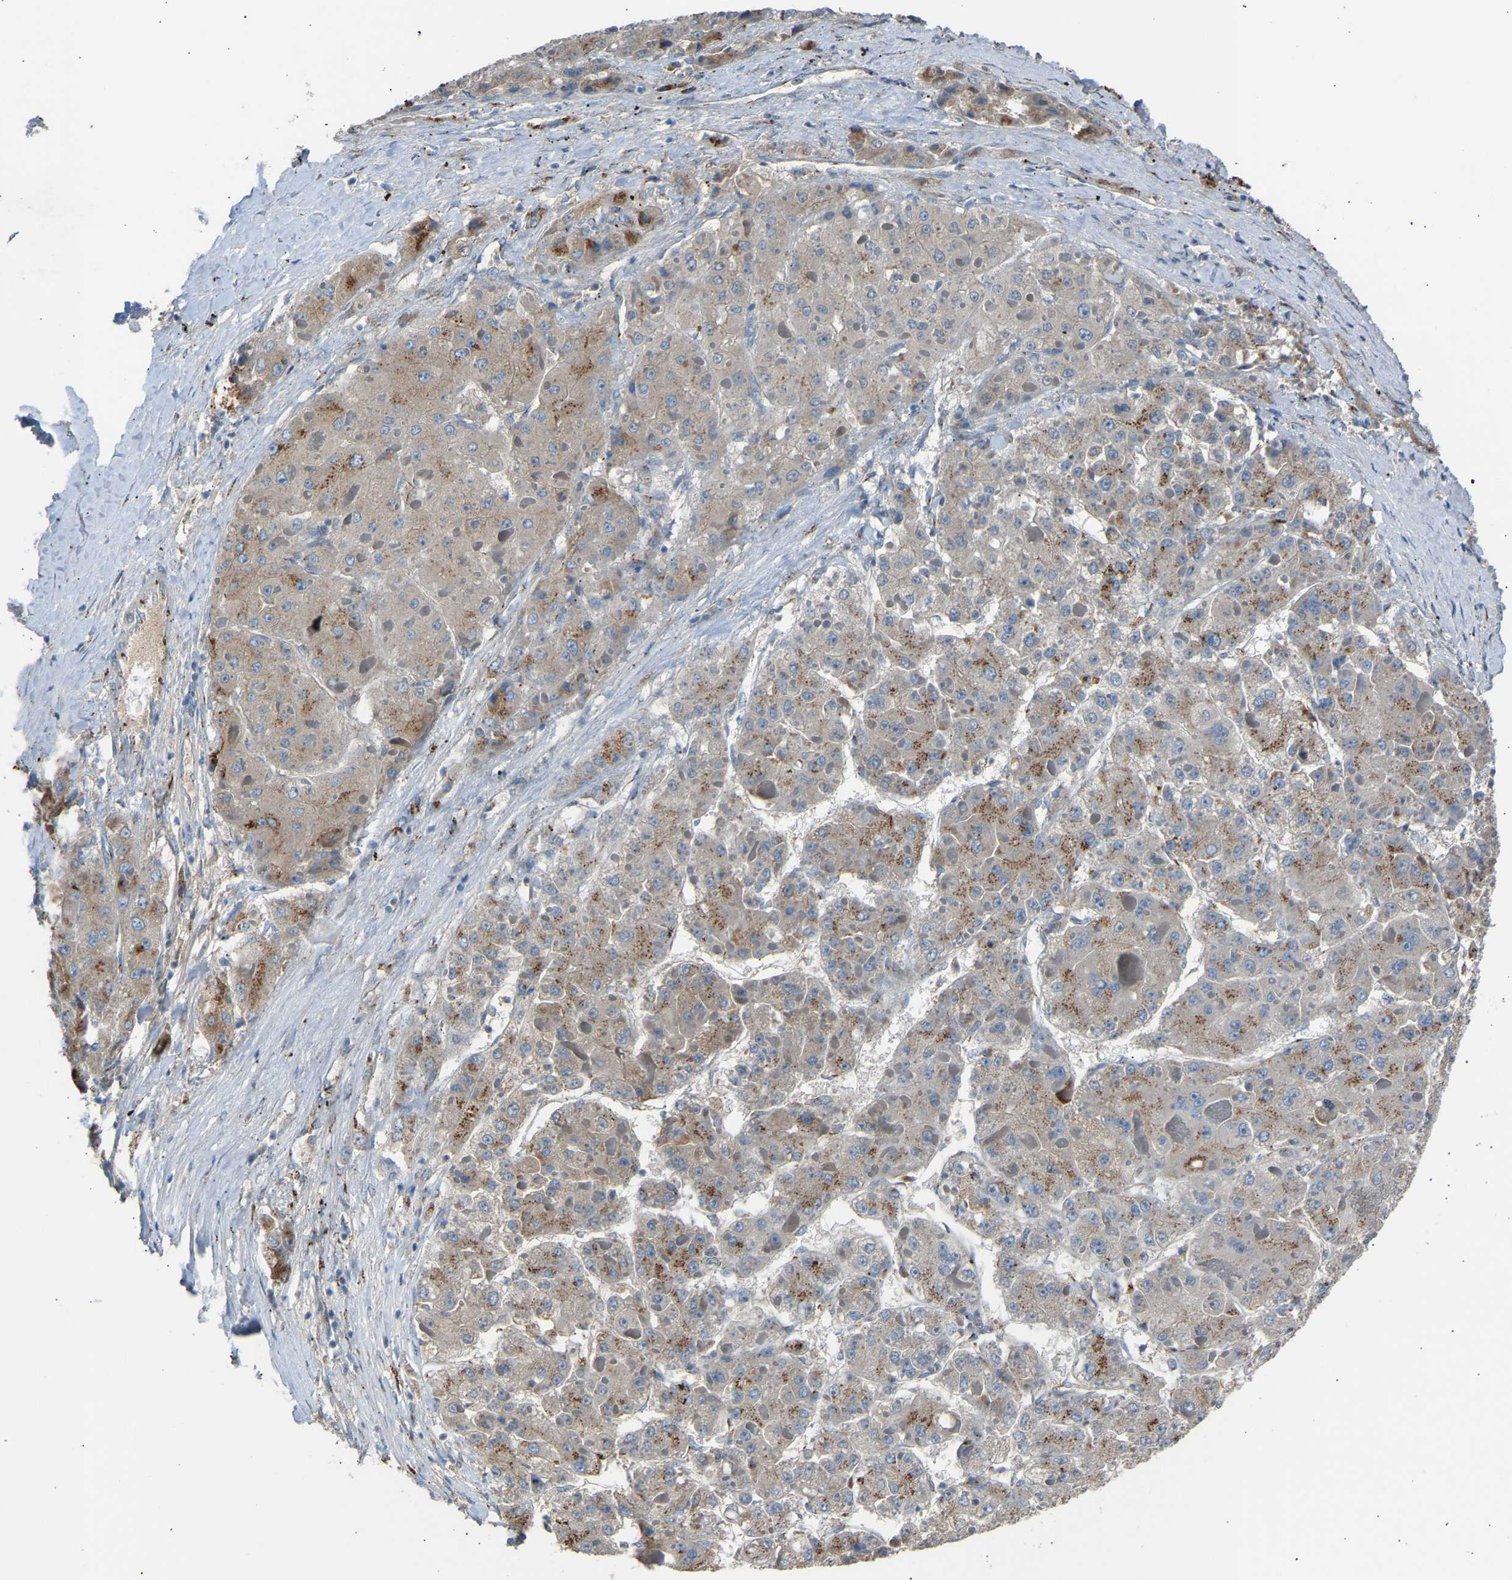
{"staining": {"intensity": "moderate", "quantity": ">75%", "location": "cytoplasmic/membranous"}, "tissue": "liver cancer", "cell_type": "Tumor cells", "image_type": "cancer", "snomed": [{"axis": "morphology", "description": "Carcinoma, Hepatocellular, NOS"}, {"axis": "topography", "description": "Liver"}], "caption": "Immunohistochemistry staining of liver cancer, which displays medium levels of moderate cytoplasmic/membranous positivity in approximately >75% of tumor cells indicating moderate cytoplasmic/membranous protein positivity. The staining was performed using DAB (brown) for protein detection and nuclei were counterstained in hematoxylin (blue).", "gene": "CYREN", "patient": {"sex": "female", "age": 73}}